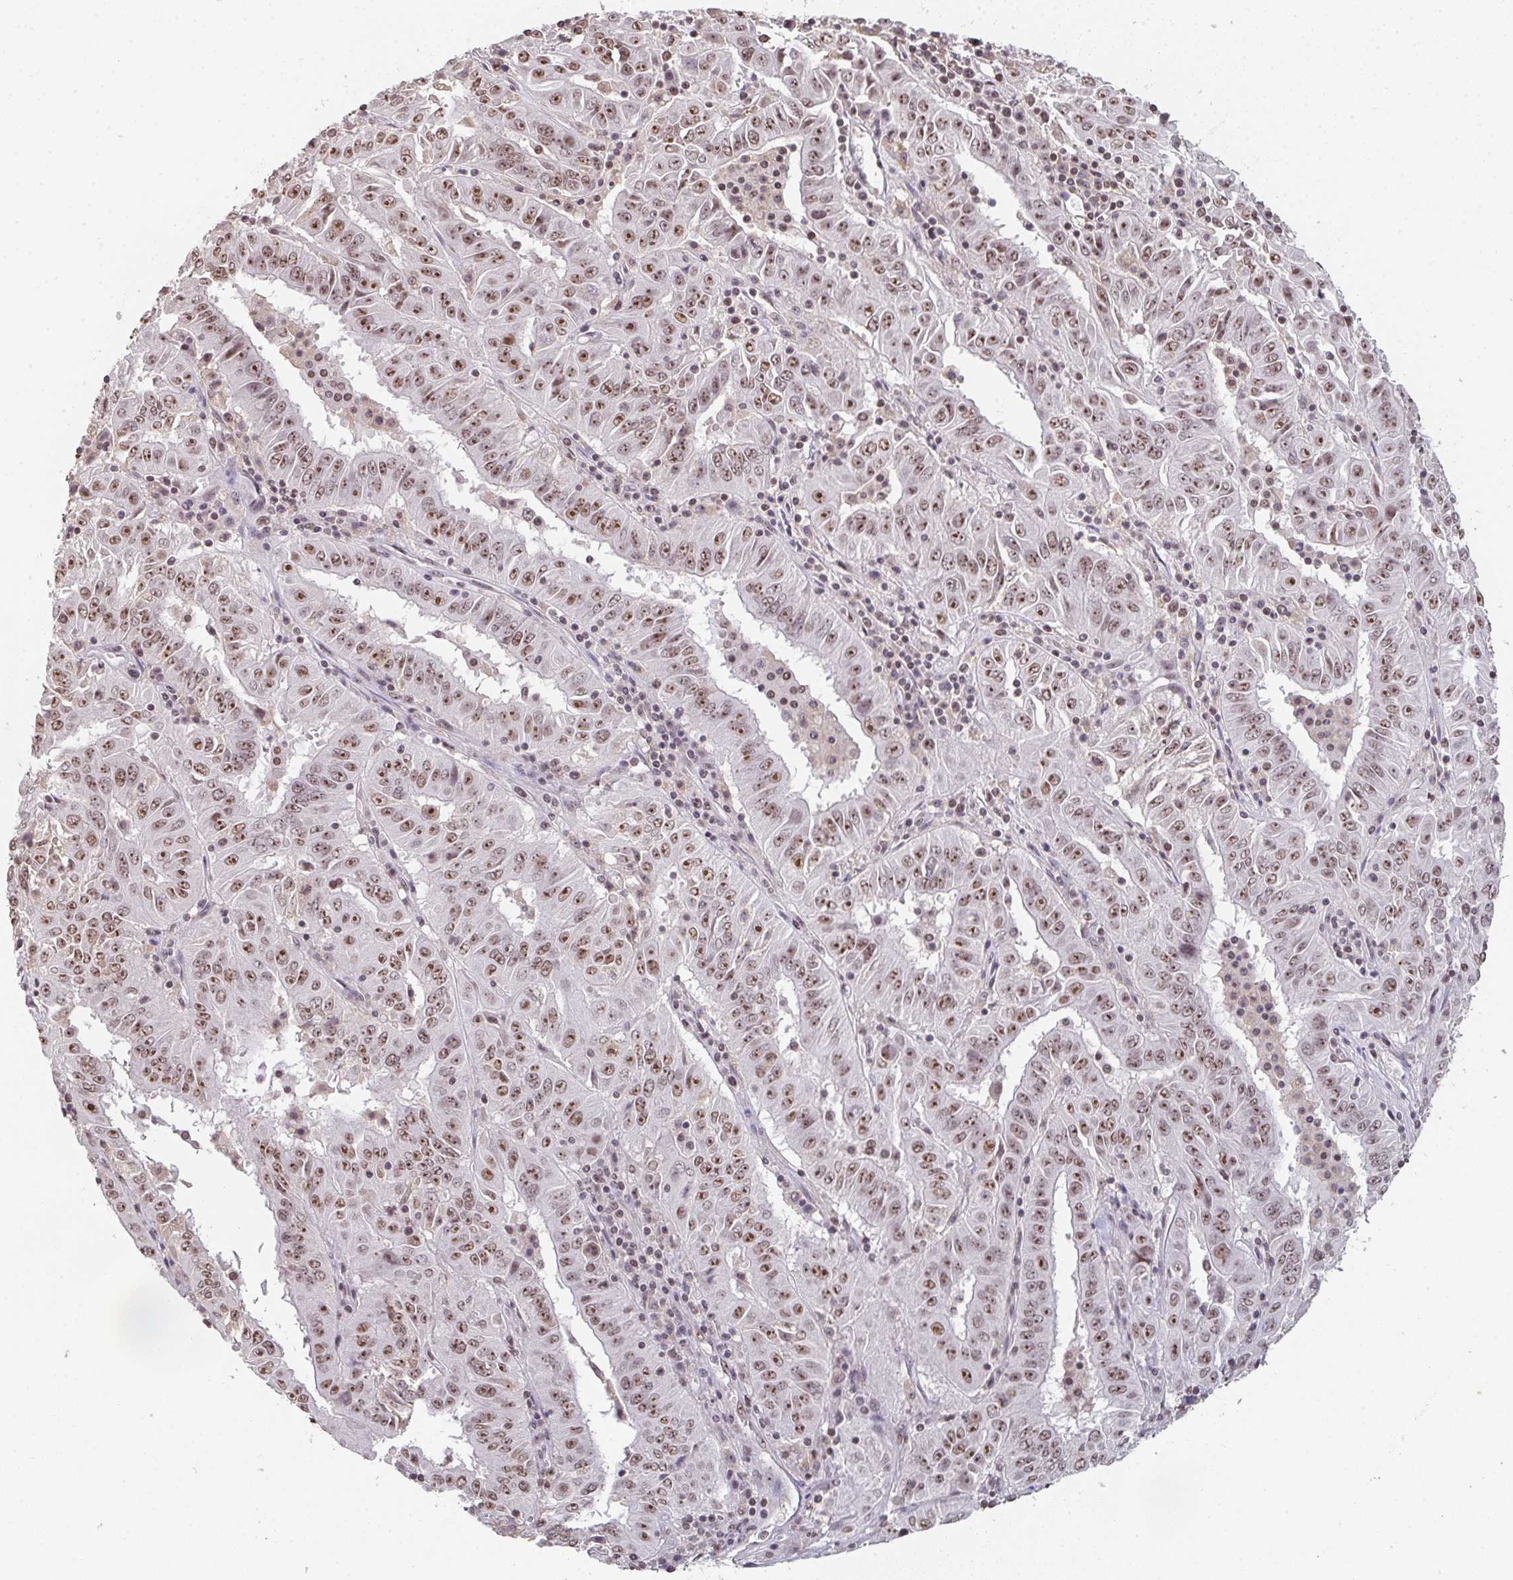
{"staining": {"intensity": "moderate", "quantity": ">75%", "location": "nuclear"}, "tissue": "pancreatic cancer", "cell_type": "Tumor cells", "image_type": "cancer", "snomed": [{"axis": "morphology", "description": "Adenocarcinoma, NOS"}, {"axis": "topography", "description": "Pancreas"}], "caption": "About >75% of tumor cells in human adenocarcinoma (pancreatic) reveal moderate nuclear protein expression as visualized by brown immunohistochemical staining.", "gene": "DKC1", "patient": {"sex": "male", "age": 63}}